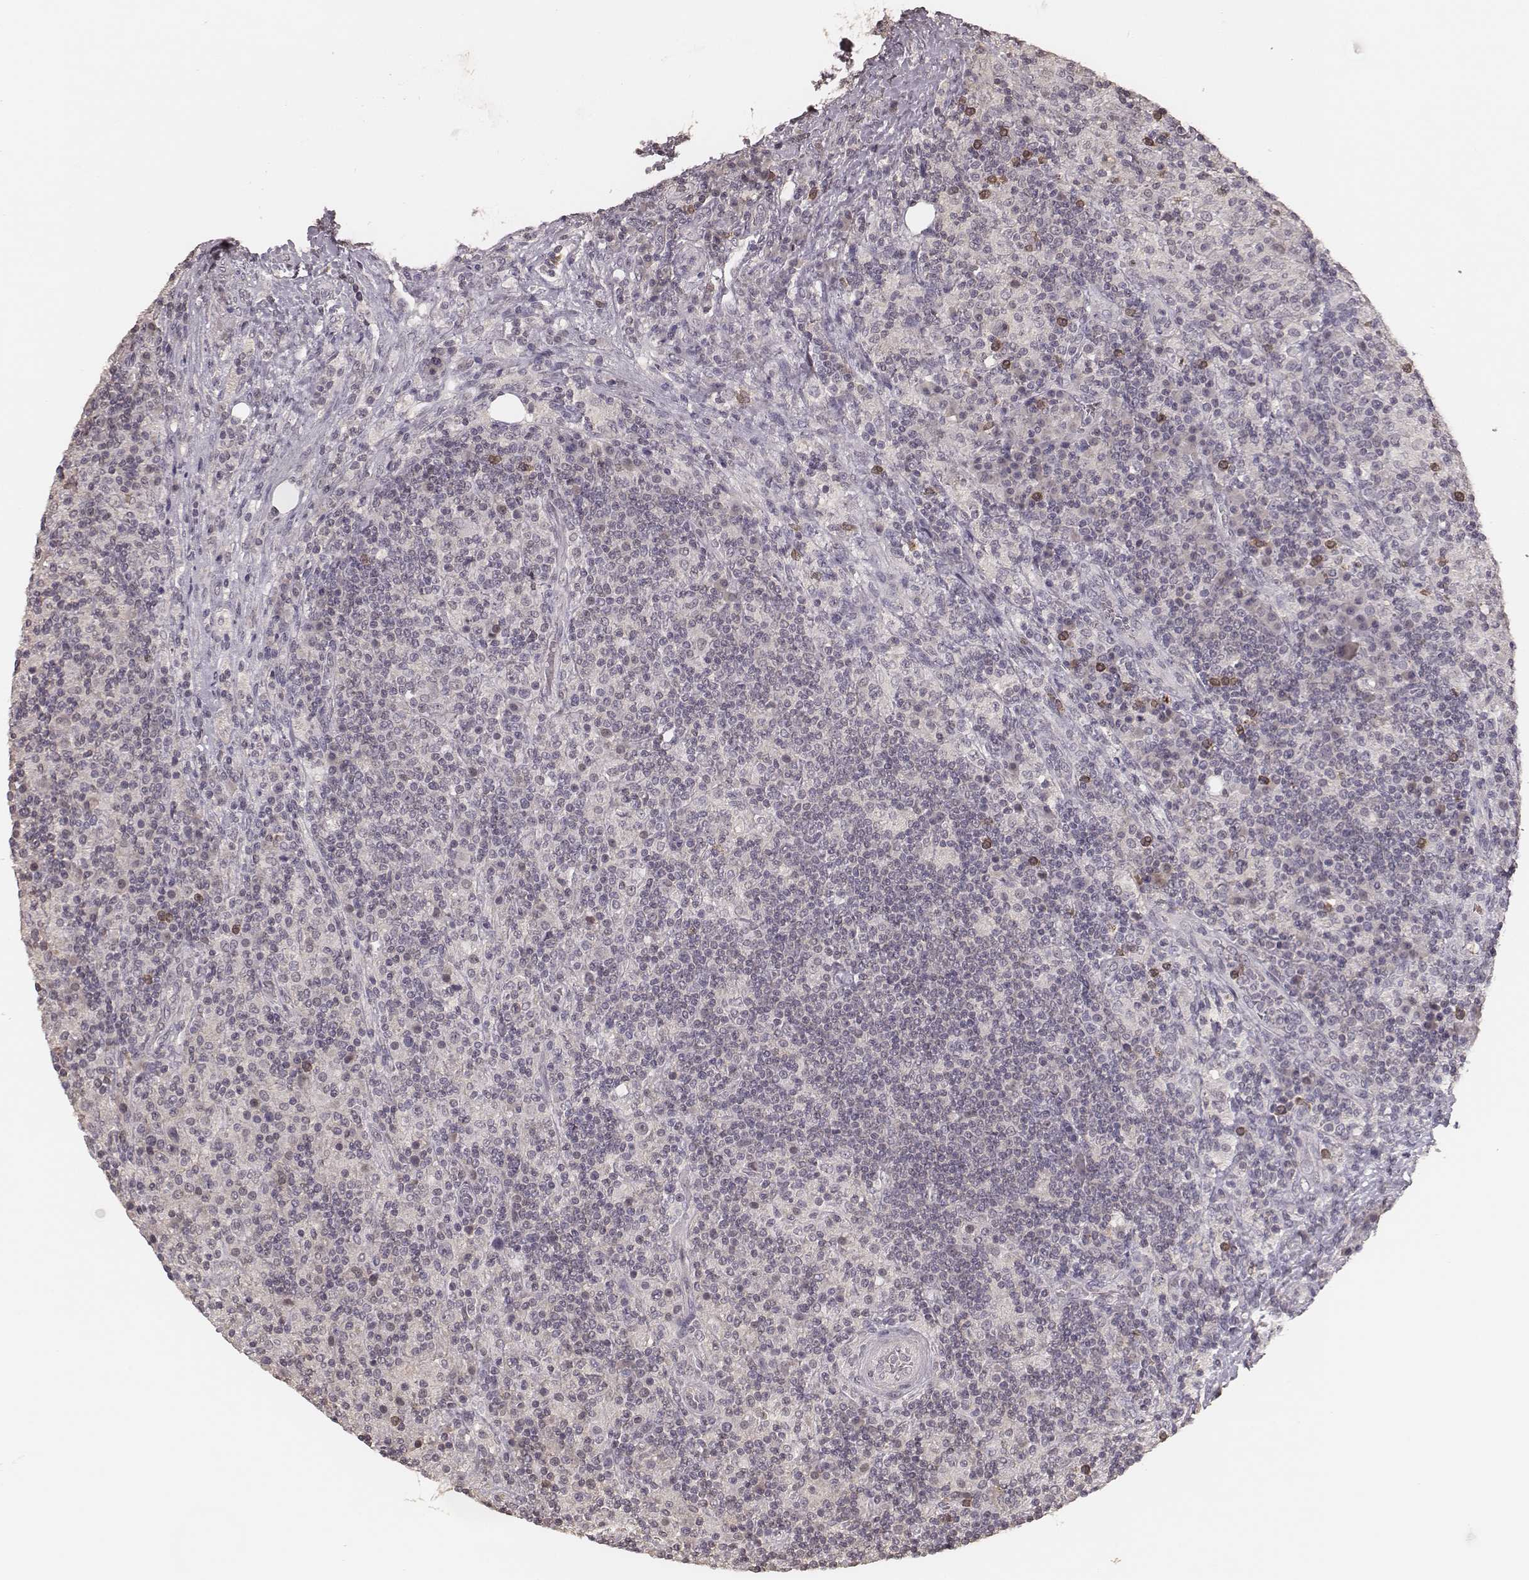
{"staining": {"intensity": "negative", "quantity": "none", "location": "none"}, "tissue": "lymphoma", "cell_type": "Tumor cells", "image_type": "cancer", "snomed": [{"axis": "morphology", "description": "Hodgkin's disease, NOS"}, {"axis": "topography", "description": "Lymph node"}], "caption": "A histopathology image of human Hodgkin's disease is negative for staining in tumor cells.", "gene": "LY6K", "patient": {"sex": "male", "age": 70}}